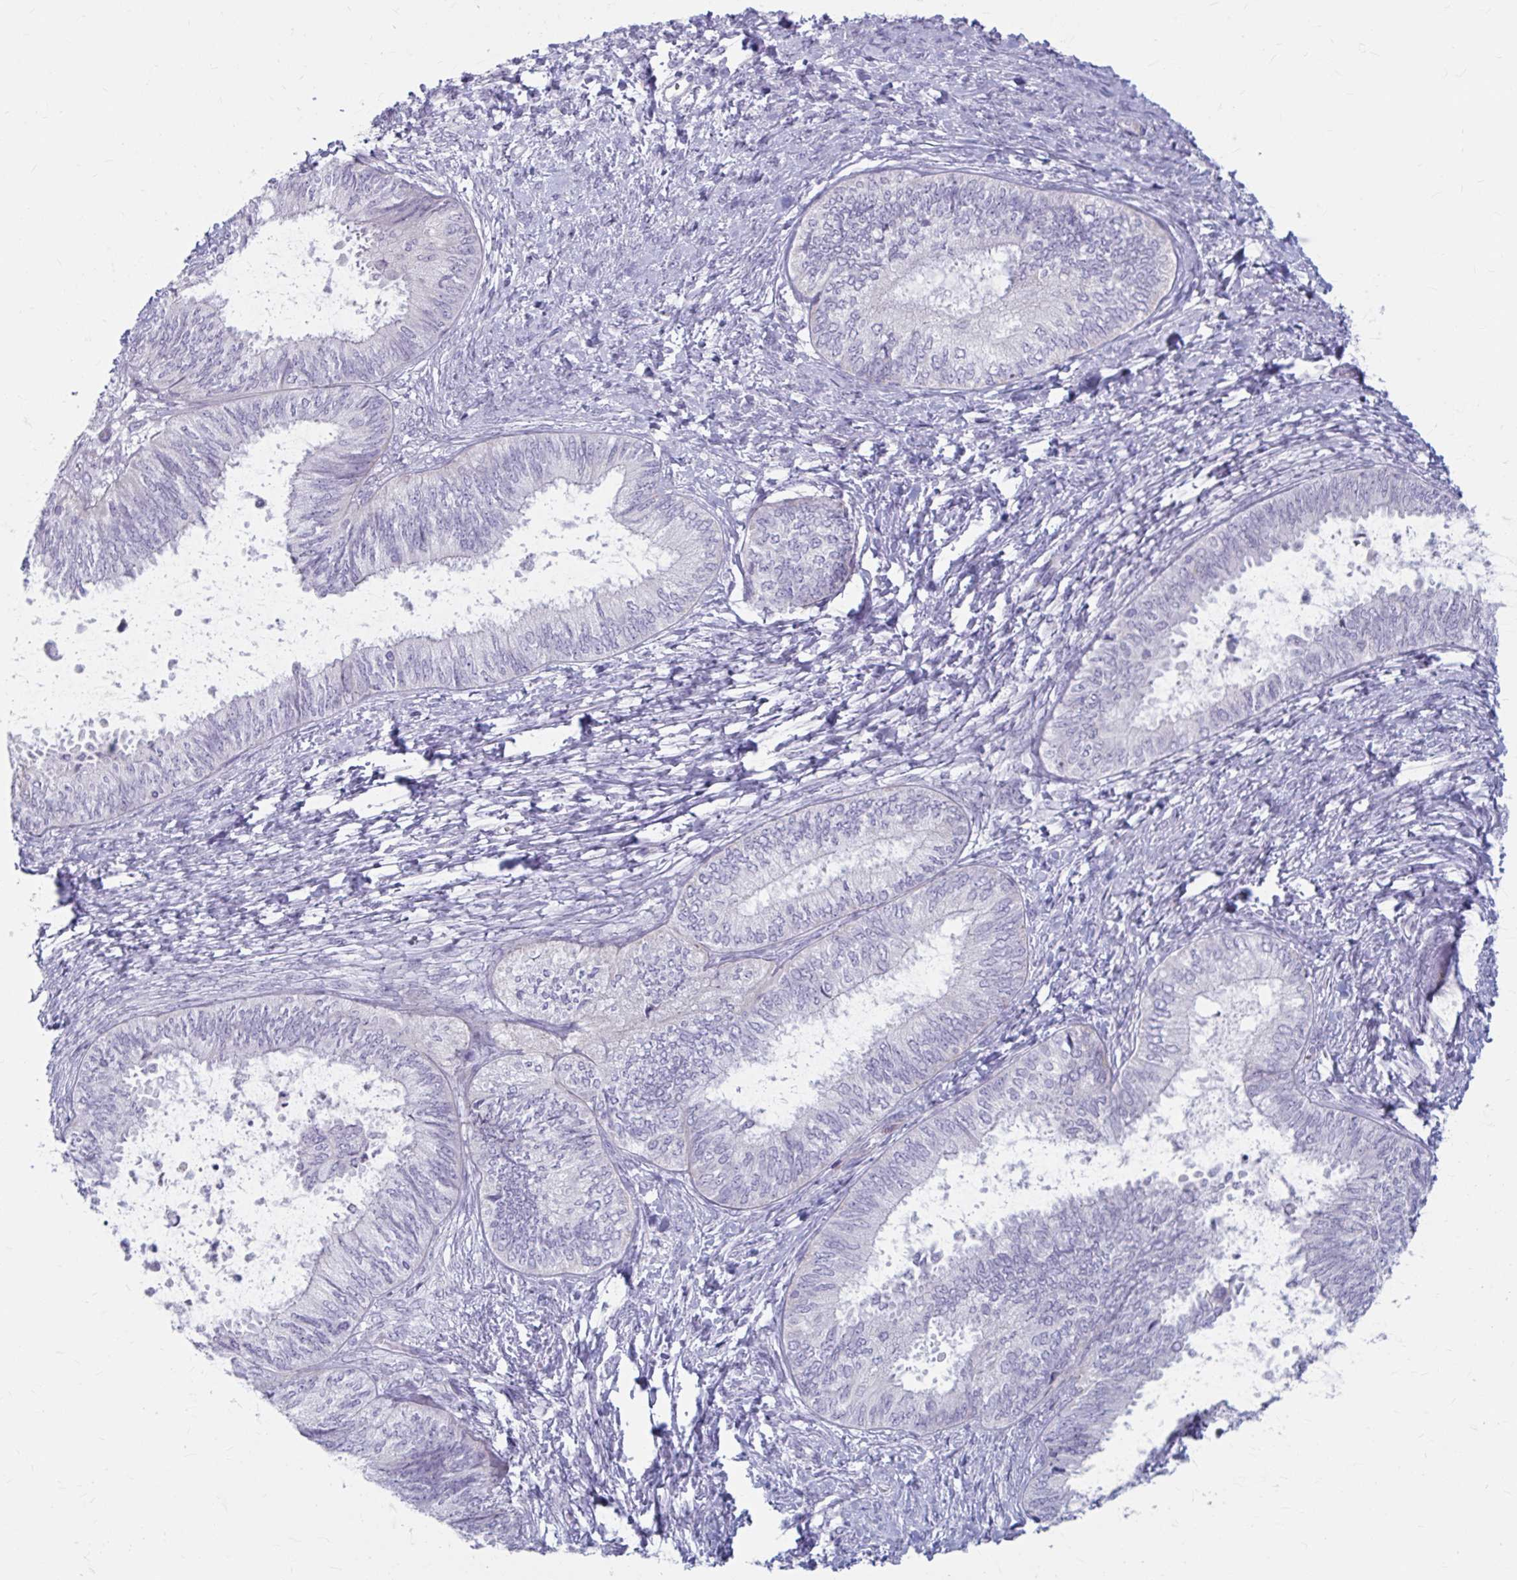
{"staining": {"intensity": "negative", "quantity": "none", "location": "none"}, "tissue": "ovarian cancer", "cell_type": "Tumor cells", "image_type": "cancer", "snomed": [{"axis": "morphology", "description": "Carcinoma, endometroid"}, {"axis": "topography", "description": "Ovary"}], "caption": "This is an immunohistochemistry (IHC) photomicrograph of human endometroid carcinoma (ovarian). There is no staining in tumor cells.", "gene": "MSMO1", "patient": {"sex": "female", "age": 70}}